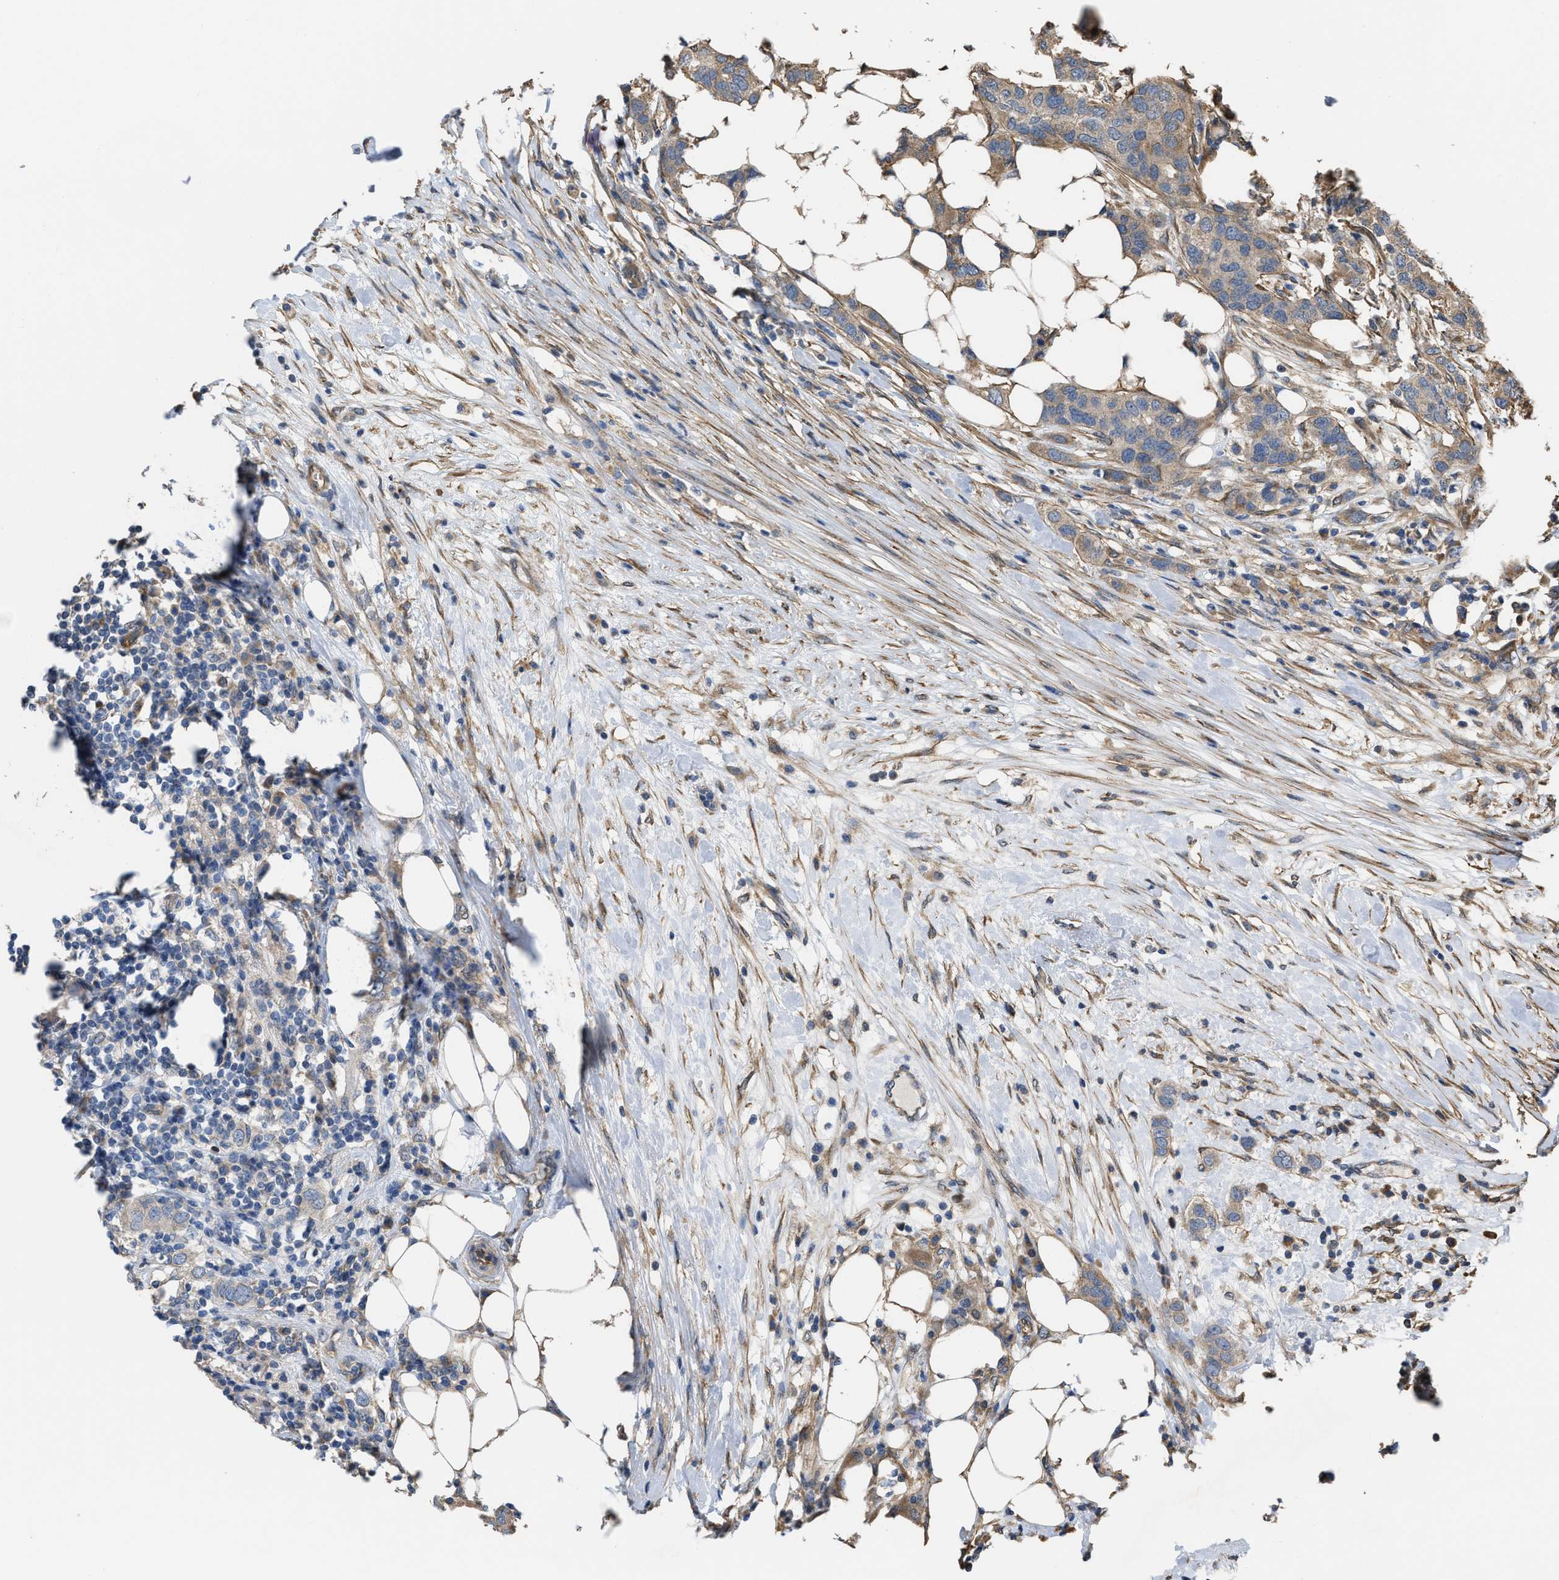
{"staining": {"intensity": "weak", "quantity": ">75%", "location": "cytoplasmic/membranous"}, "tissue": "breast cancer", "cell_type": "Tumor cells", "image_type": "cancer", "snomed": [{"axis": "morphology", "description": "Duct carcinoma"}, {"axis": "topography", "description": "Breast"}], "caption": "Immunohistochemistry (DAB) staining of intraductal carcinoma (breast) reveals weak cytoplasmic/membranous protein expression in approximately >75% of tumor cells. (IHC, brightfield microscopy, high magnification).", "gene": "SLC4A11", "patient": {"sex": "female", "age": 50}}